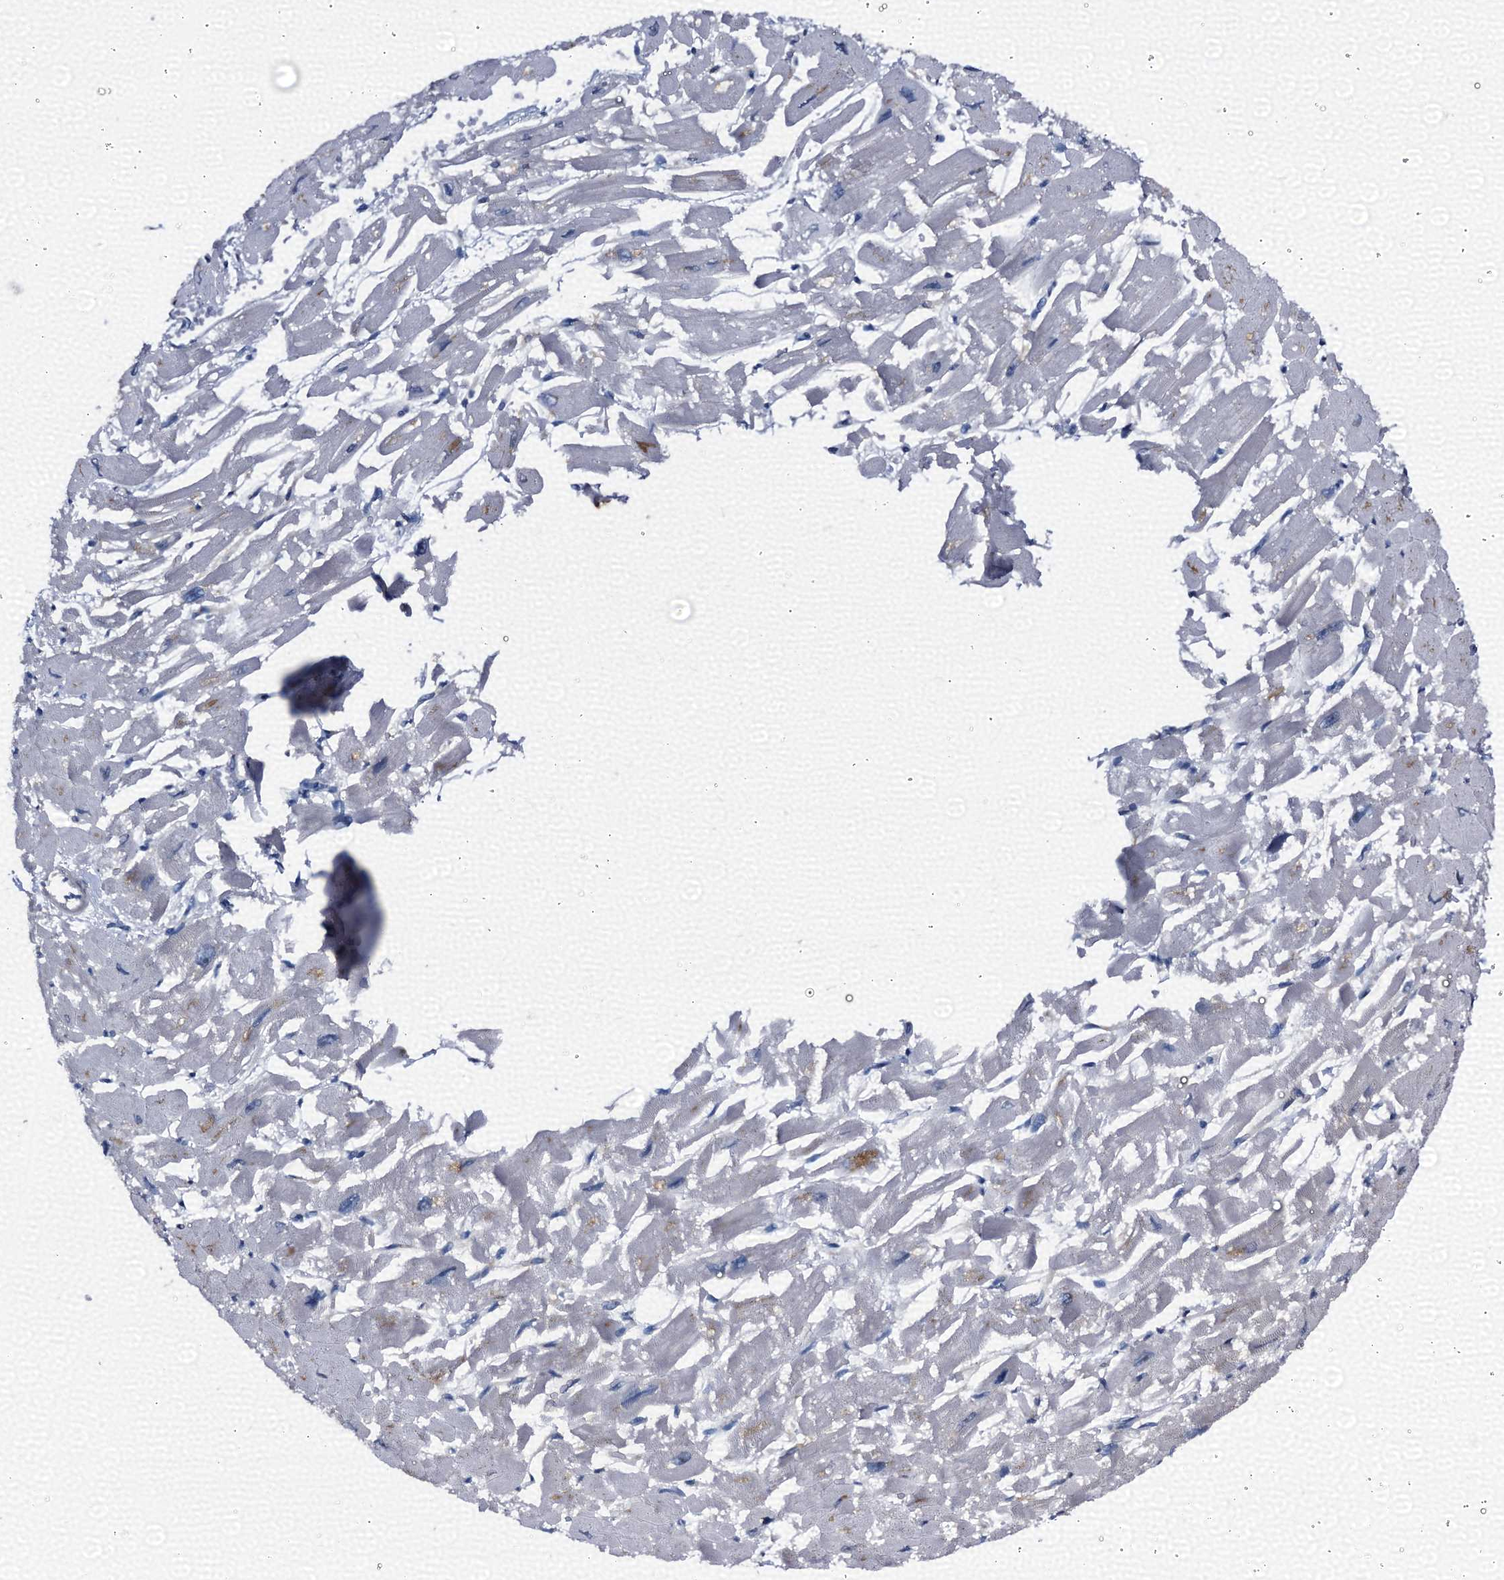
{"staining": {"intensity": "negative", "quantity": "none", "location": "none"}, "tissue": "heart muscle", "cell_type": "Cardiomyocytes", "image_type": "normal", "snomed": [{"axis": "morphology", "description": "Normal tissue, NOS"}, {"axis": "topography", "description": "Heart"}], "caption": "This is an IHC histopathology image of unremarkable heart muscle. There is no positivity in cardiomyocytes.", "gene": "EMG1", "patient": {"sex": "male", "age": 54}}